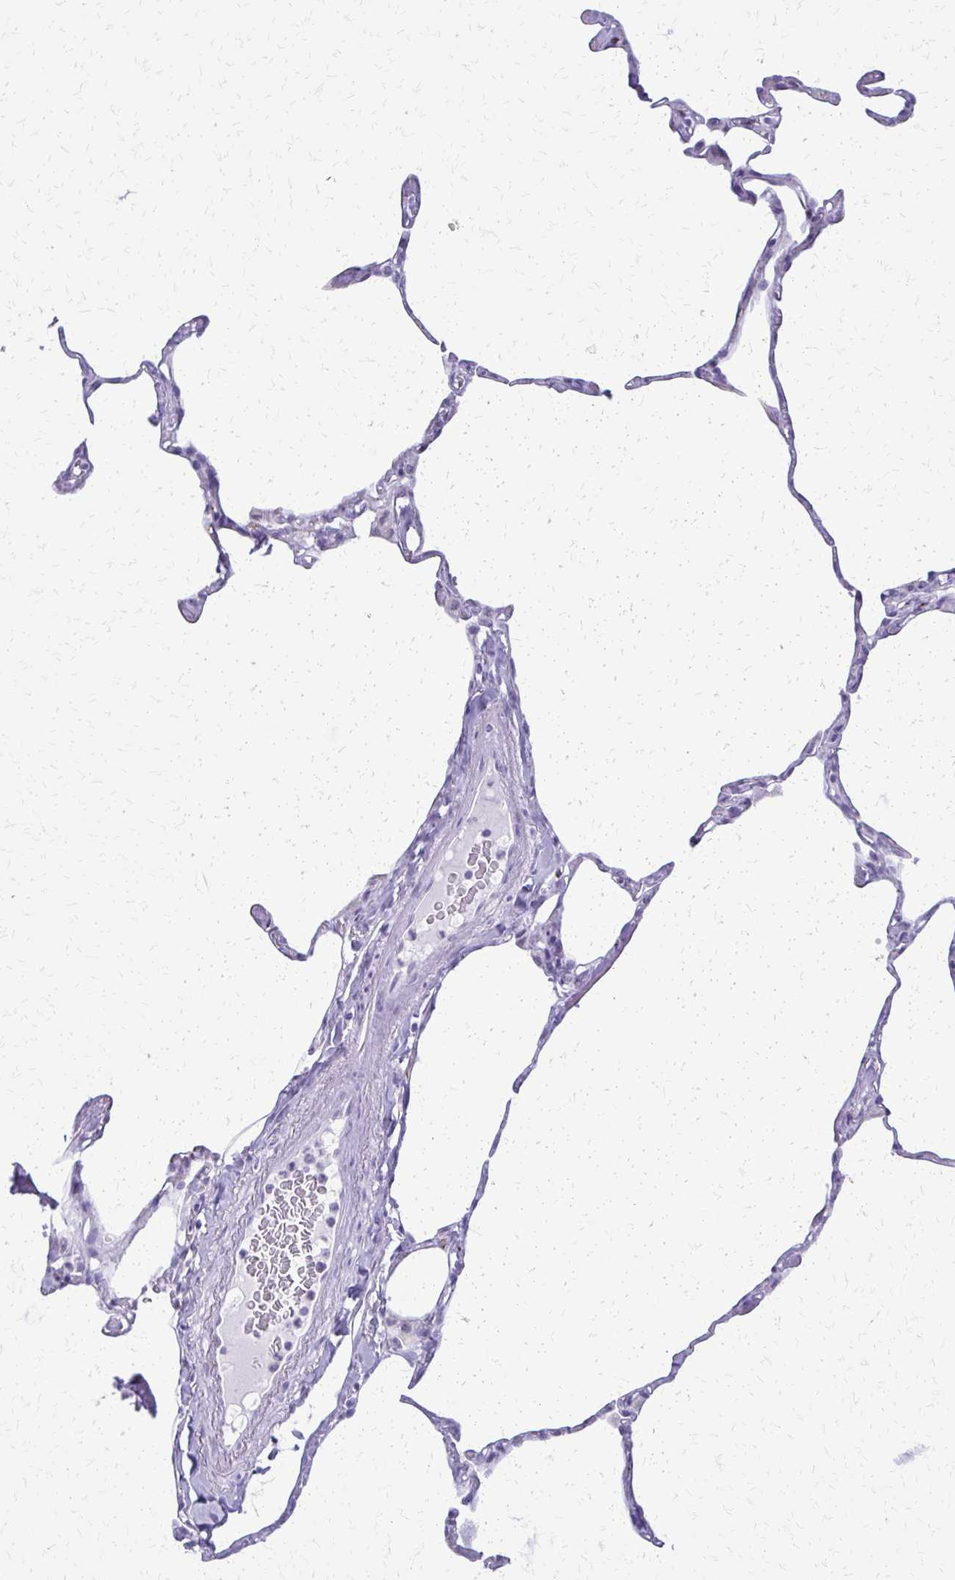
{"staining": {"intensity": "negative", "quantity": "none", "location": "none"}, "tissue": "lung", "cell_type": "Alveolar cells", "image_type": "normal", "snomed": [{"axis": "morphology", "description": "Normal tissue, NOS"}, {"axis": "topography", "description": "Lung"}], "caption": "Human lung stained for a protein using immunohistochemistry exhibits no positivity in alveolar cells.", "gene": "FAM162B", "patient": {"sex": "male", "age": 65}}